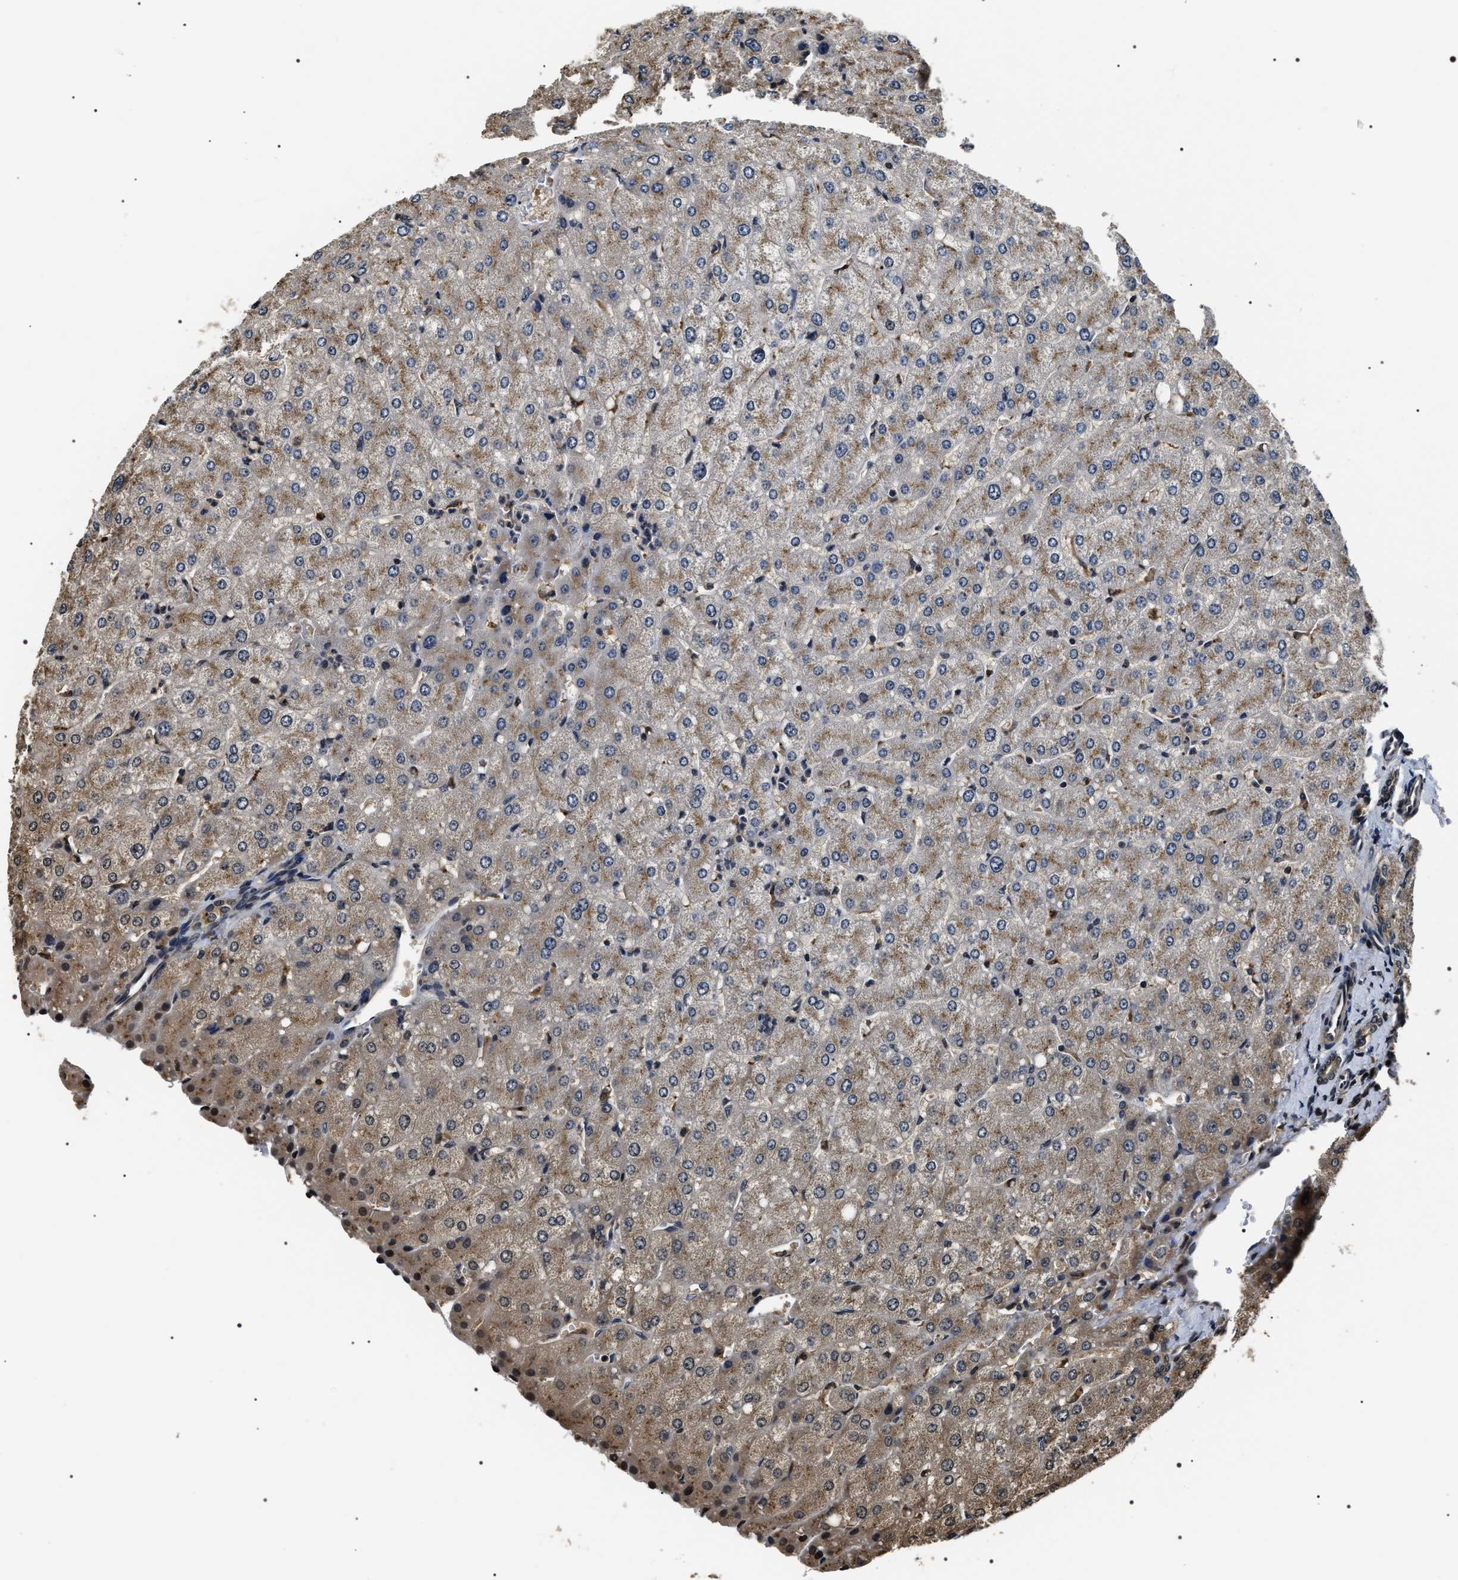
{"staining": {"intensity": "weak", "quantity": ">75%", "location": "cytoplasmic/membranous"}, "tissue": "liver", "cell_type": "Cholangiocytes", "image_type": "normal", "snomed": [{"axis": "morphology", "description": "Normal tissue, NOS"}, {"axis": "topography", "description": "Liver"}], "caption": "Immunohistochemical staining of normal liver reveals weak cytoplasmic/membranous protein positivity in about >75% of cholangiocytes.", "gene": "ARHGAP22", "patient": {"sex": "male", "age": 55}}